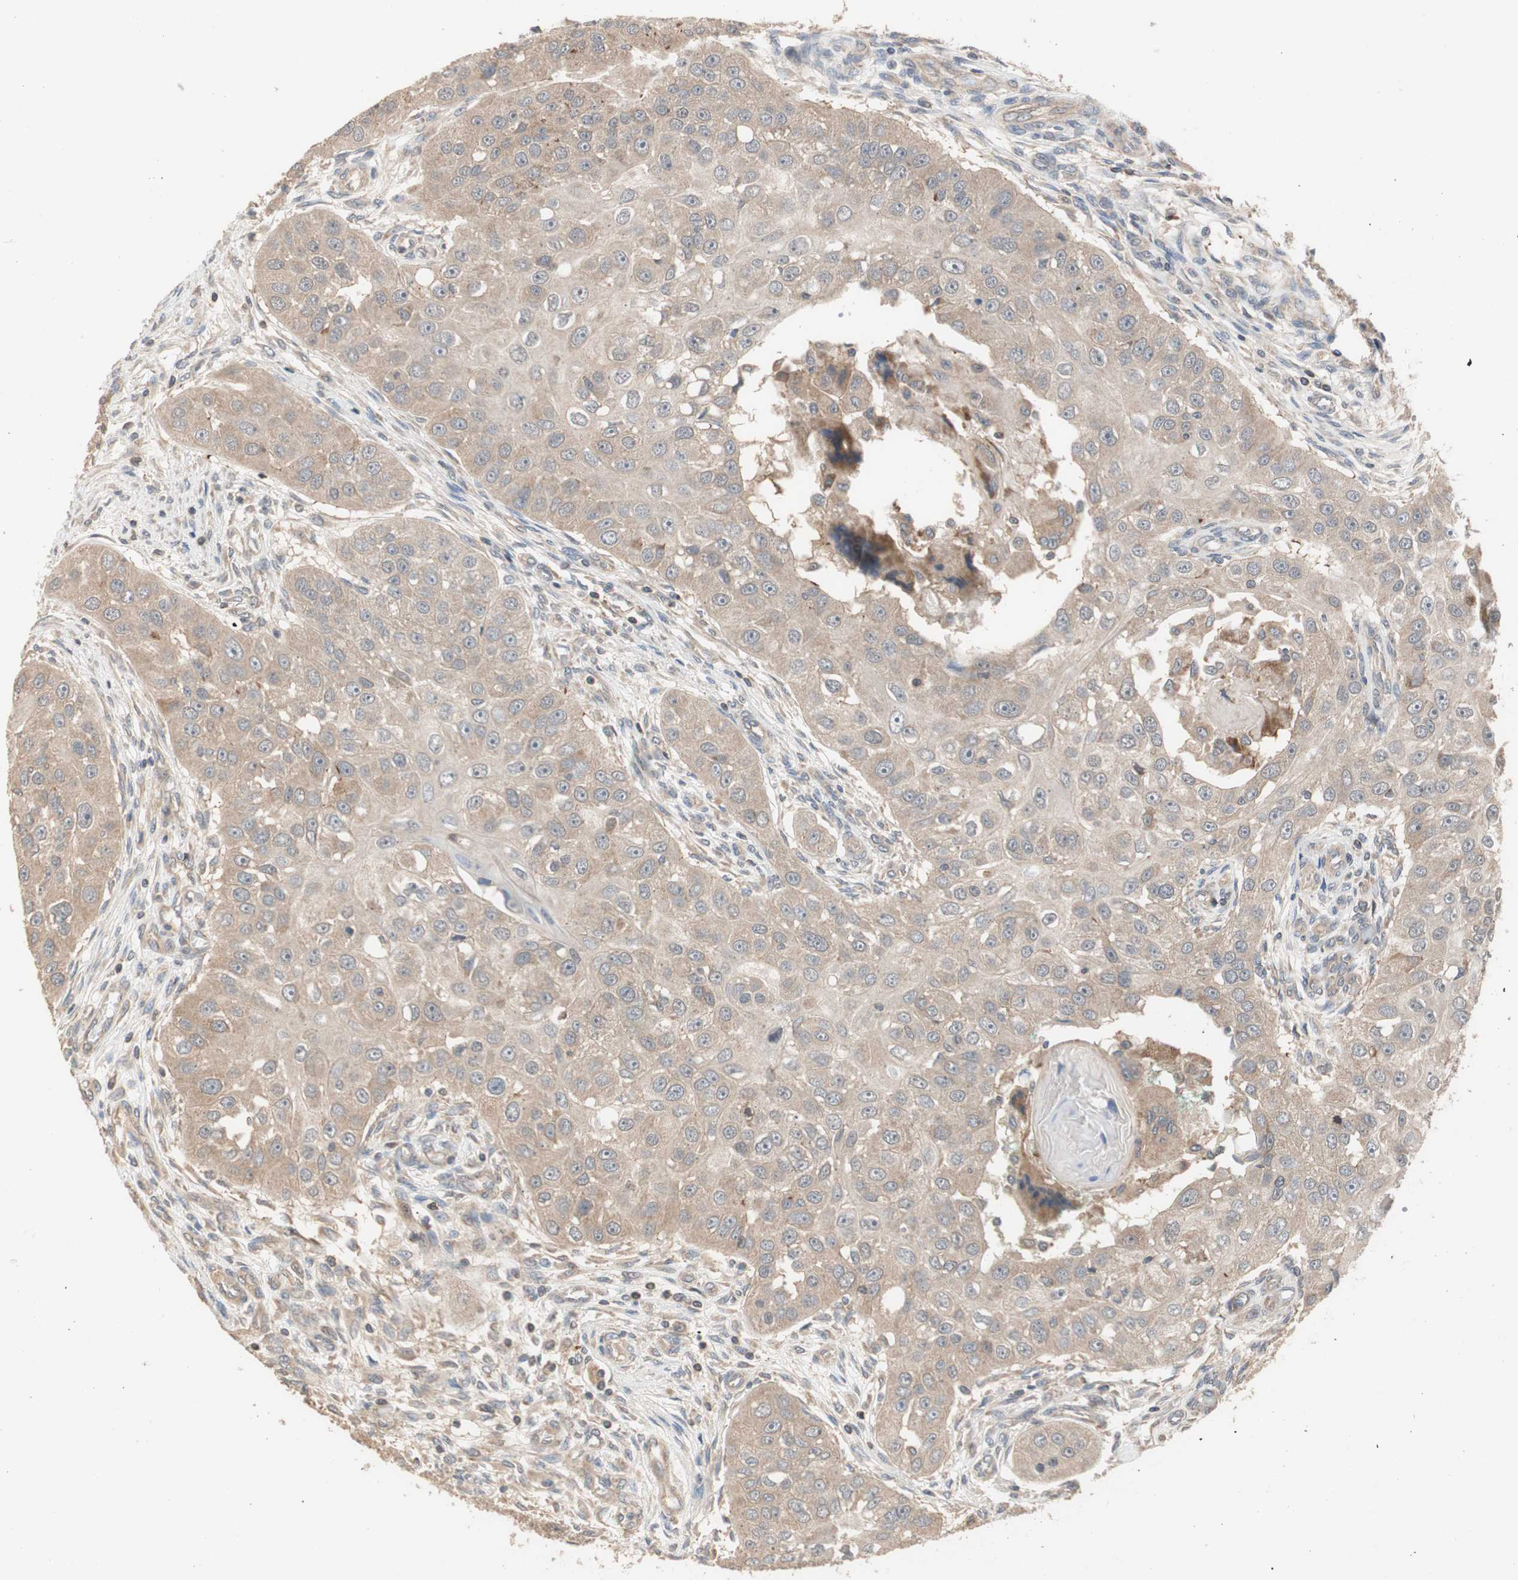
{"staining": {"intensity": "weak", "quantity": ">75%", "location": "cytoplasmic/membranous"}, "tissue": "head and neck cancer", "cell_type": "Tumor cells", "image_type": "cancer", "snomed": [{"axis": "morphology", "description": "Normal tissue, NOS"}, {"axis": "morphology", "description": "Squamous cell carcinoma, NOS"}, {"axis": "topography", "description": "Skeletal muscle"}, {"axis": "topography", "description": "Head-Neck"}], "caption": "Approximately >75% of tumor cells in head and neck cancer (squamous cell carcinoma) display weak cytoplasmic/membranous protein positivity as visualized by brown immunohistochemical staining.", "gene": "MAP4K2", "patient": {"sex": "male", "age": 51}}